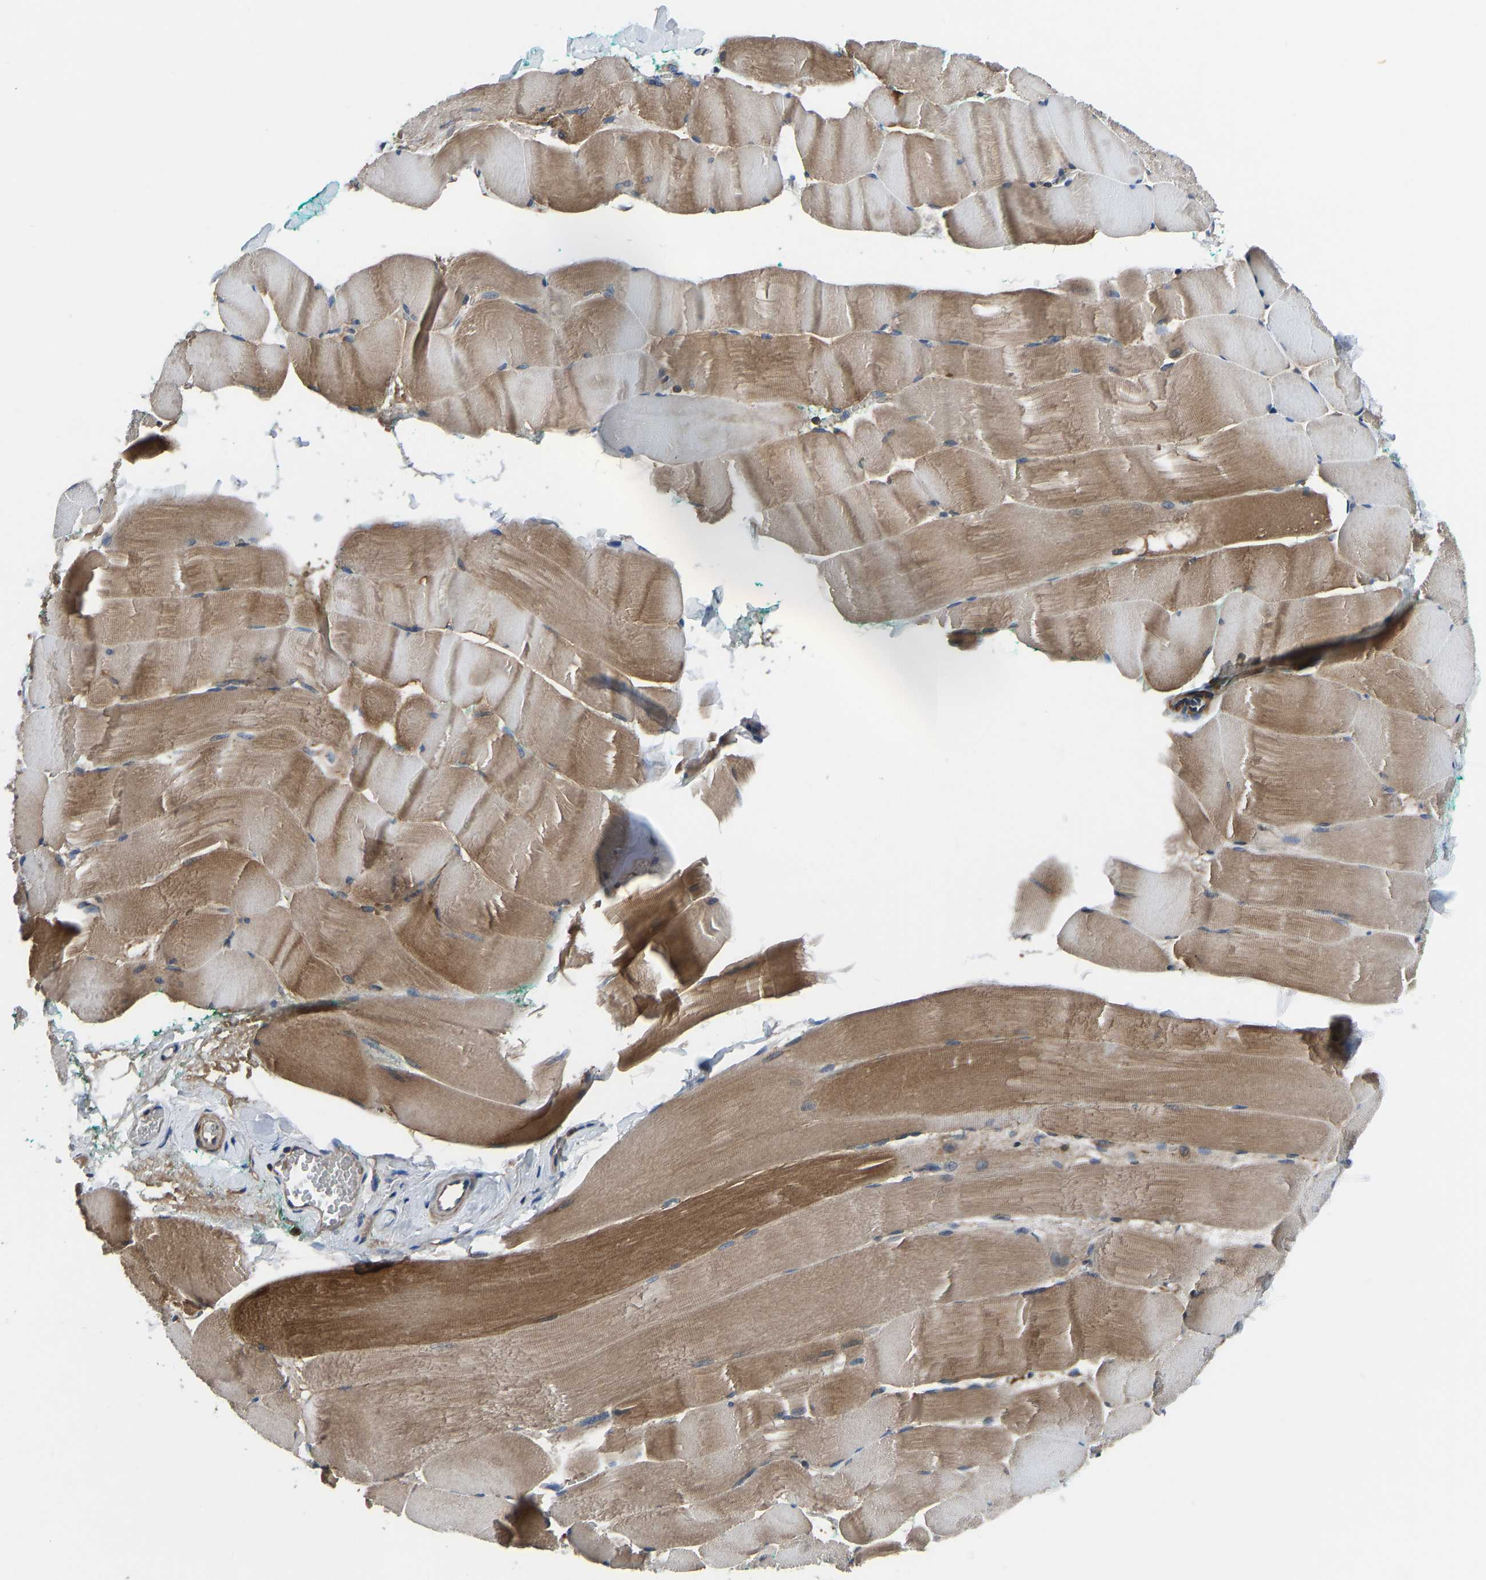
{"staining": {"intensity": "moderate", "quantity": ">75%", "location": "cytoplasmic/membranous"}, "tissue": "skeletal muscle", "cell_type": "Myocytes", "image_type": "normal", "snomed": [{"axis": "morphology", "description": "Normal tissue, NOS"}, {"axis": "morphology", "description": "Squamous cell carcinoma, NOS"}, {"axis": "topography", "description": "Skeletal muscle"}], "caption": "Immunohistochemistry (IHC) micrograph of unremarkable skeletal muscle stained for a protein (brown), which shows medium levels of moderate cytoplasmic/membranous expression in about >75% of myocytes.", "gene": "PRKAR1A", "patient": {"sex": "male", "age": 51}}